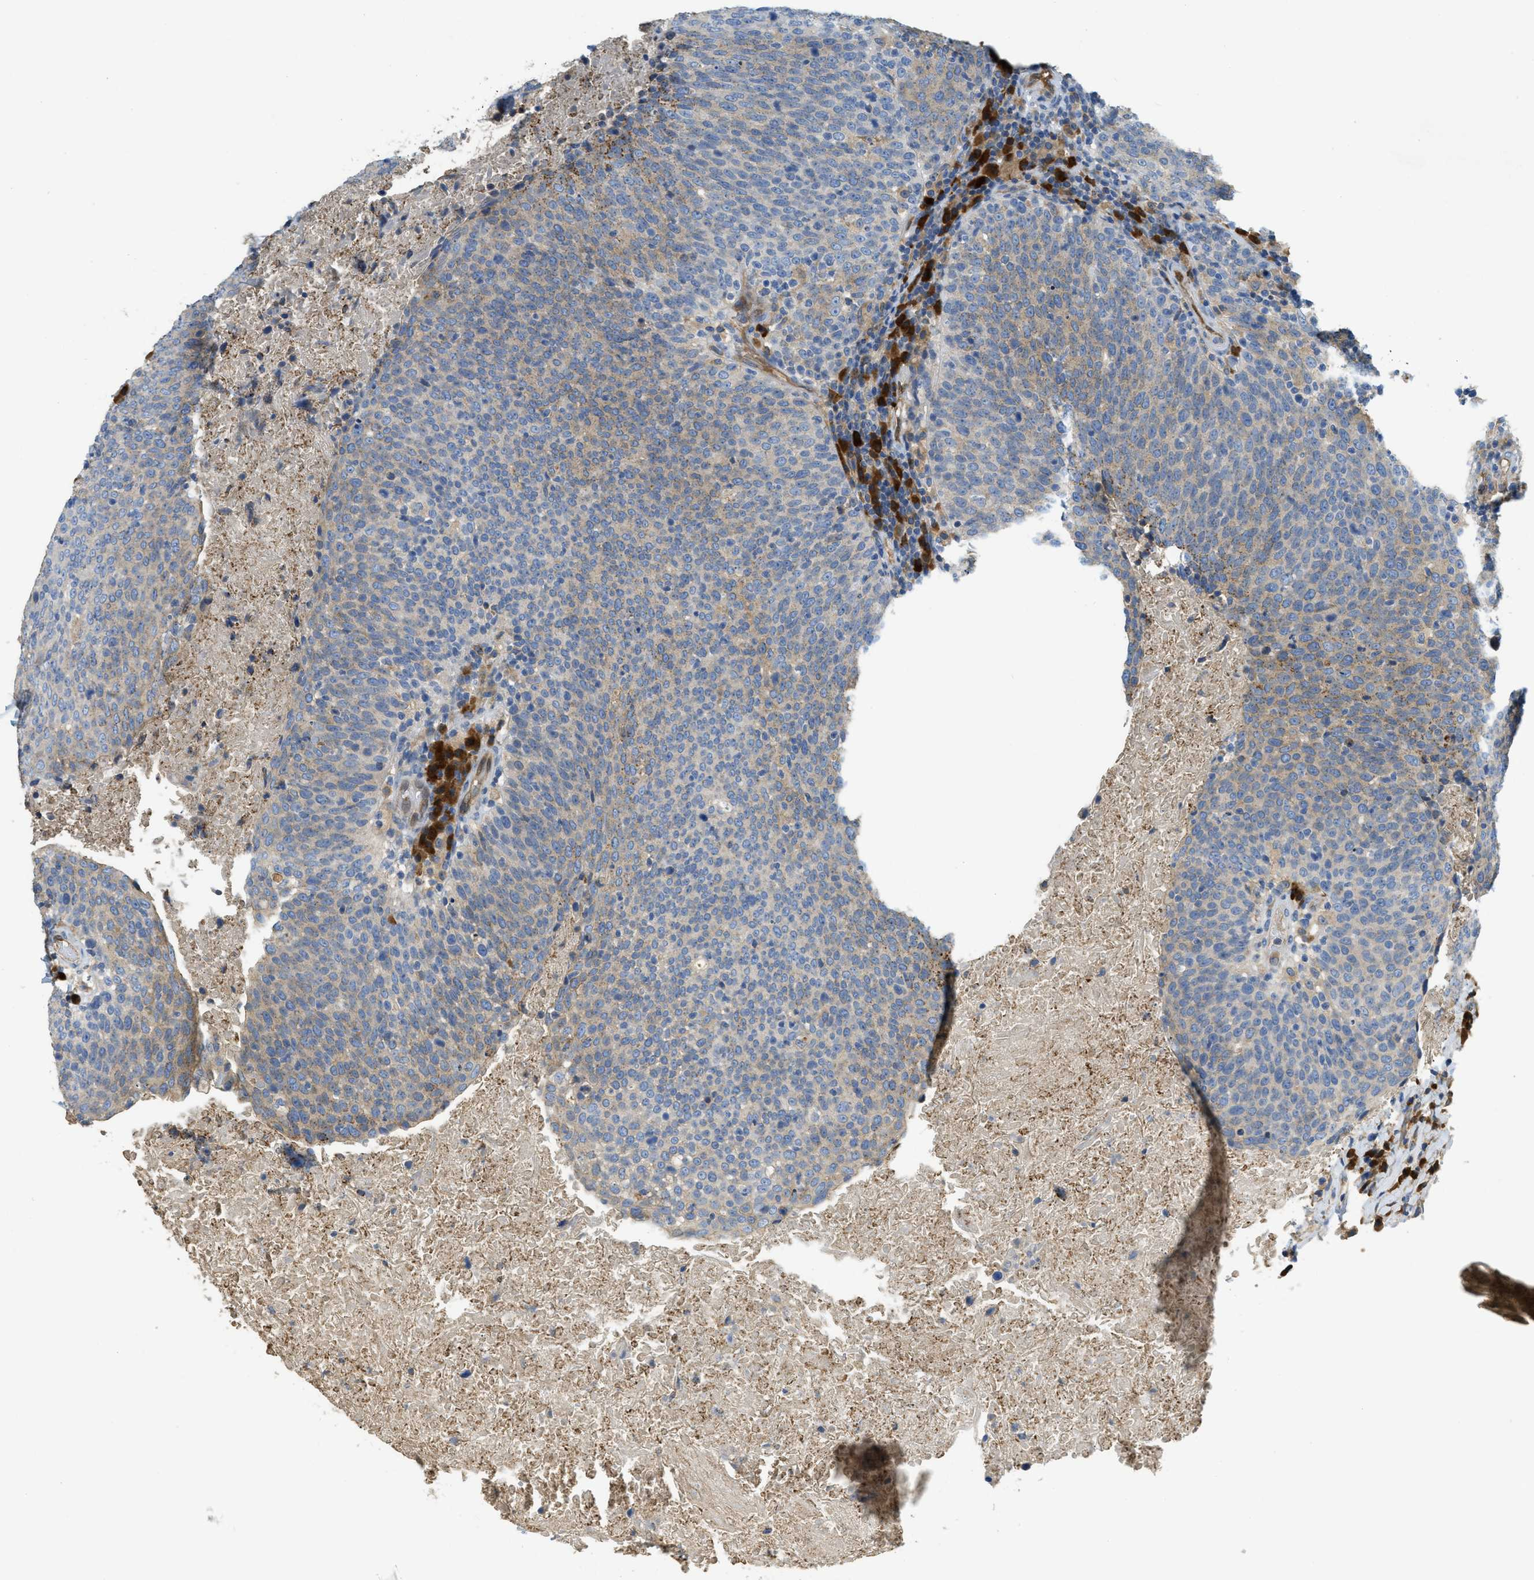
{"staining": {"intensity": "weak", "quantity": "<25%", "location": "cytoplasmic/membranous"}, "tissue": "head and neck cancer", "cell_type": "Tumor cells", "image_type": "cancer", "snomed": [{"axis": "morphology", "description": "Squamous cell carcinoma, NOS"}, {"axis": "morphology", "description": "Squamous cell carcinoma, metastatic, NOS"}, {"axis": "topography", "description": "Lymph node"}, {"axis": "topography", "description": "Head-Neck"}], "caption": "A high-resolution photomicrograph shows IHC staining of head and neck cancer, which displays no significant expression in tumor cells.", "gene": "CASP10", "patient": {"sex": "male", "age": 62}}